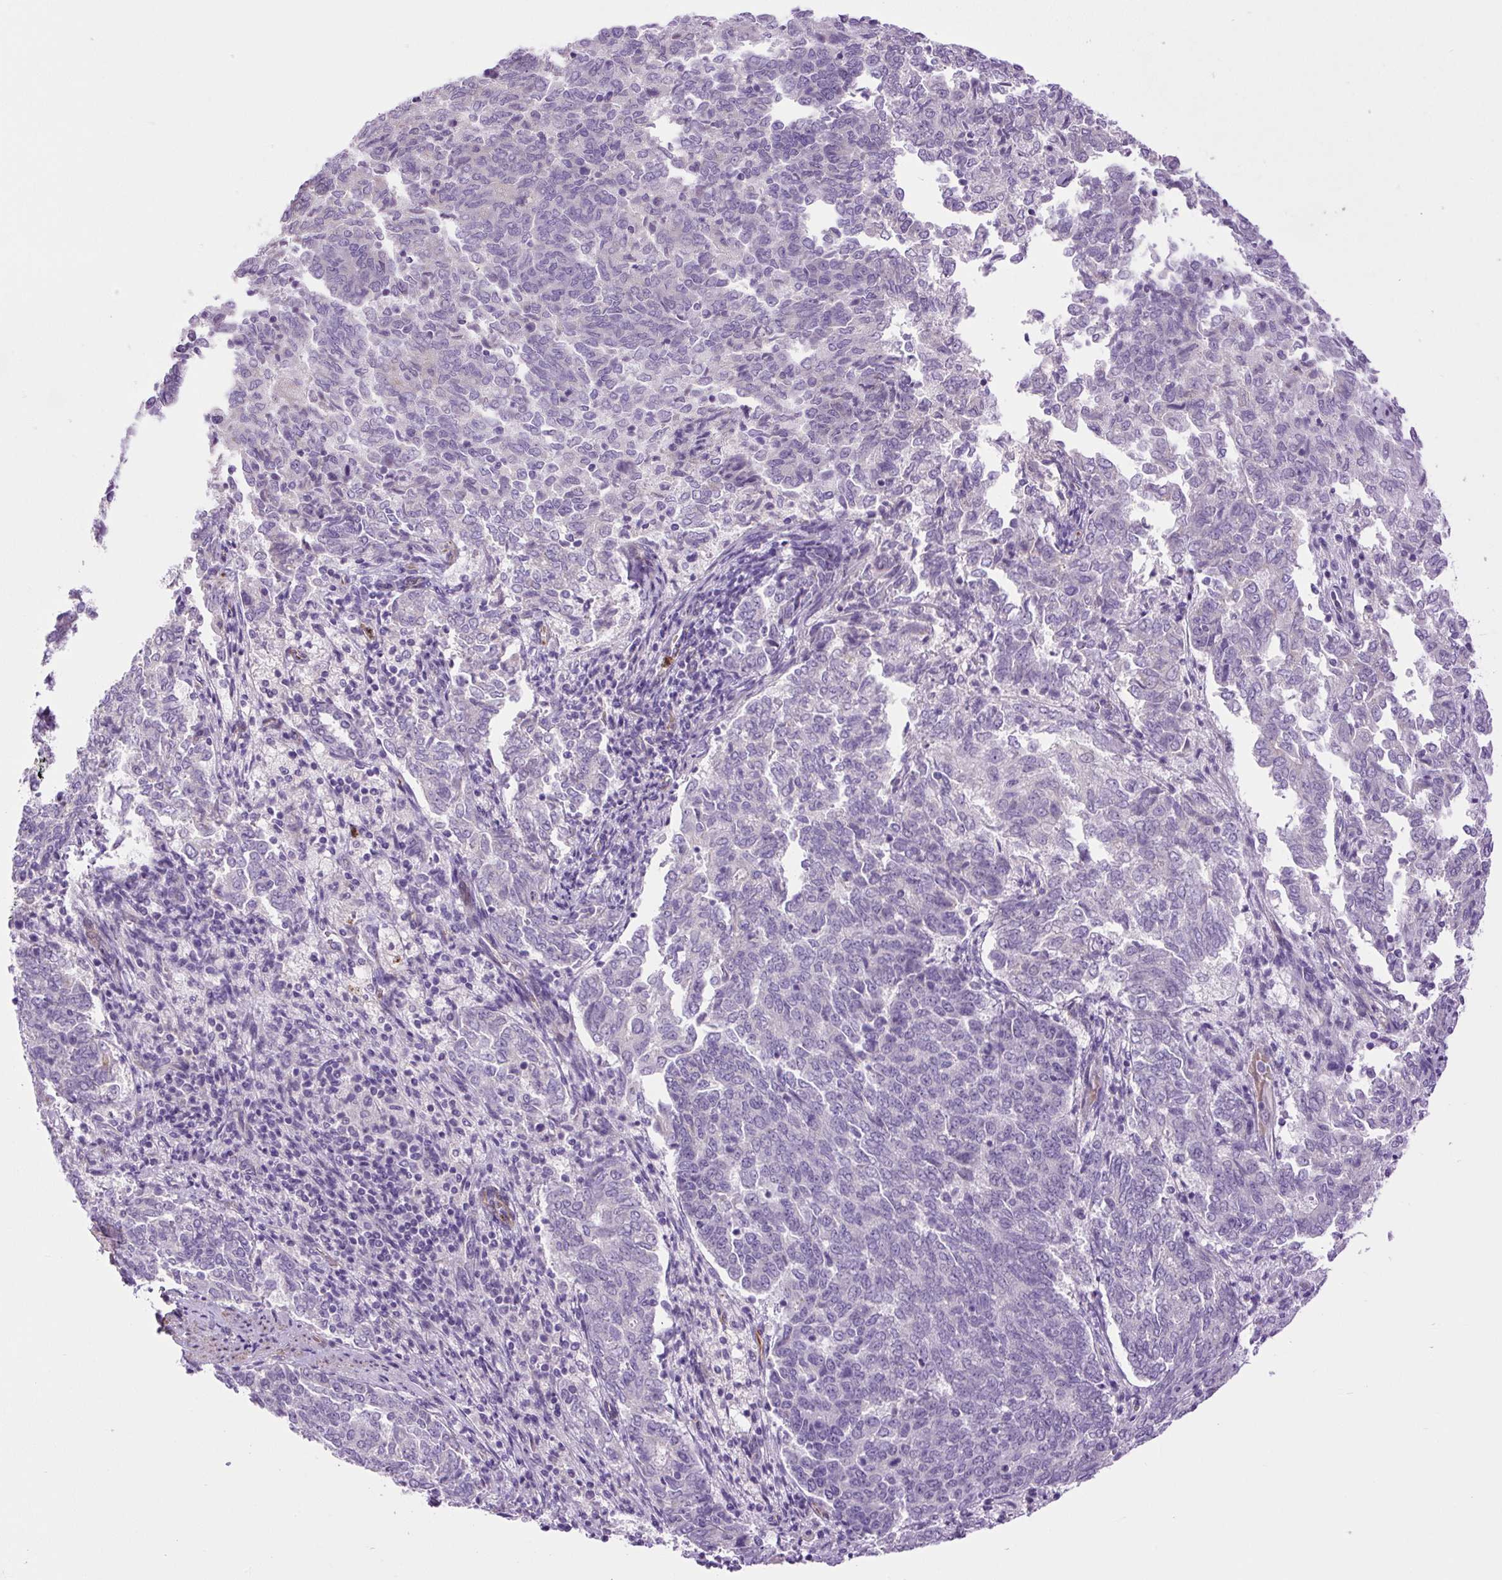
{"staining": {"intensity": "negative", "quantity": "none", "location": "none"}, "tissue": "endometrial cancer", "cell_type": "Tumor cells", "image_type": "cancer", "snomed": [{"axis": "morphology", "description": "Adenocarcinoma, NOS"}, {"axis": "topography", "description": "Endometrium"}], "caption": "This histopathology image is of endometrial adenocarcinoma stained with IHC to label a protein in brown with the nuclei are counter-stained blue. There is no positivity in tumor cells.", "gene": "VWA7", "patient": {"sex": "female", "age": 80}}